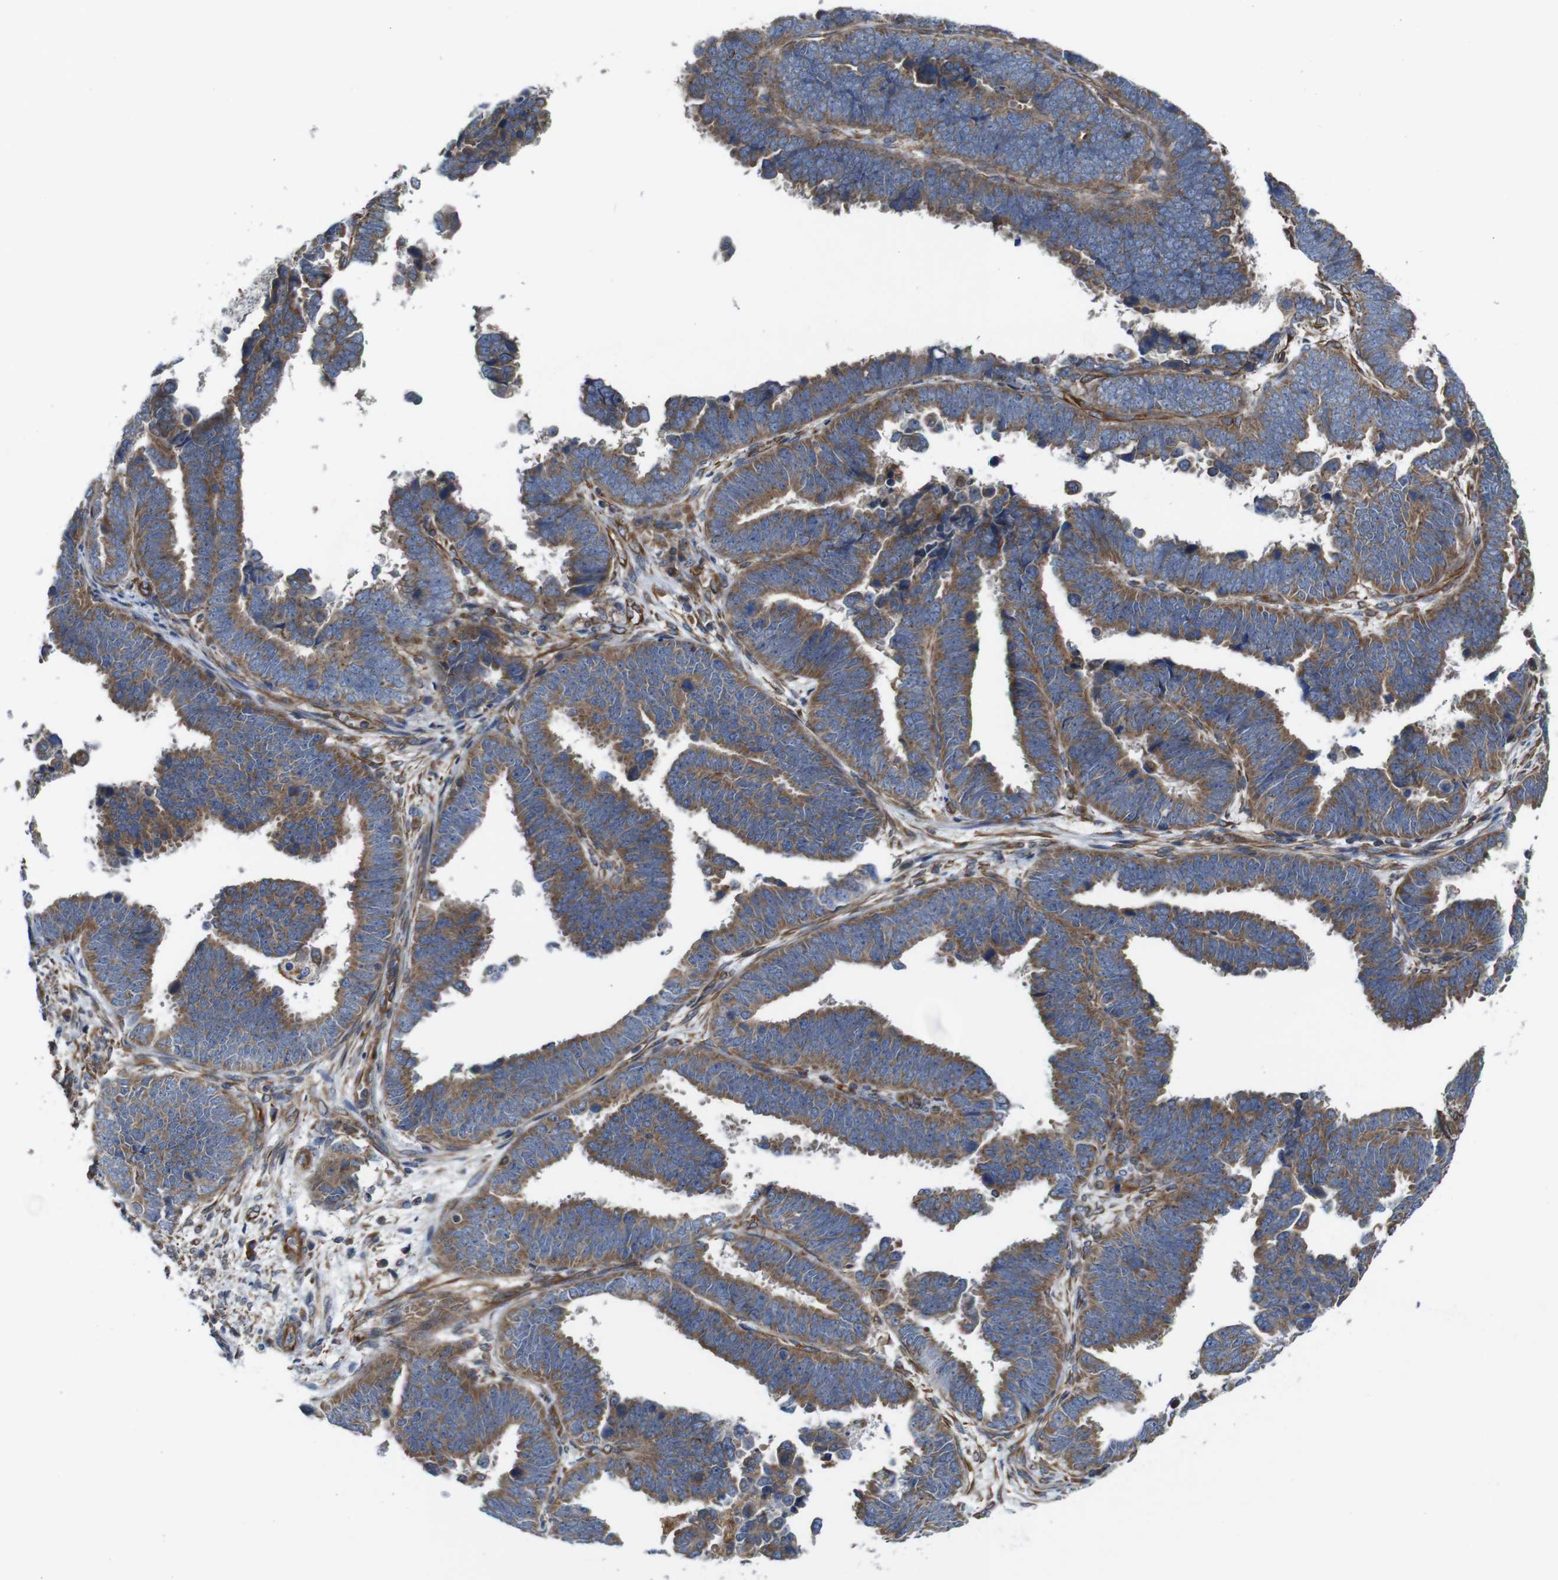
{"staining": {"intensity": "moderate", "quantity": ">75%", "location": "cytoplasmic/membranous"}, "tissue": "endometrial cancer", "cell_type": "Tumor cells", "image_type": "cancer", "snomed": [{"axis": "morphology", "description": "Adenocarcinoma, NOS"}, {"axis": "topography", "description": "Endometrium"}], "caption": "Endometrial adenocarcinoma stained for a protein exhibits moderate cytoplasmic/membranous positivity in tumor cells.", "gene": "POMK", "patient": {"sex": "female", "age": 75}}